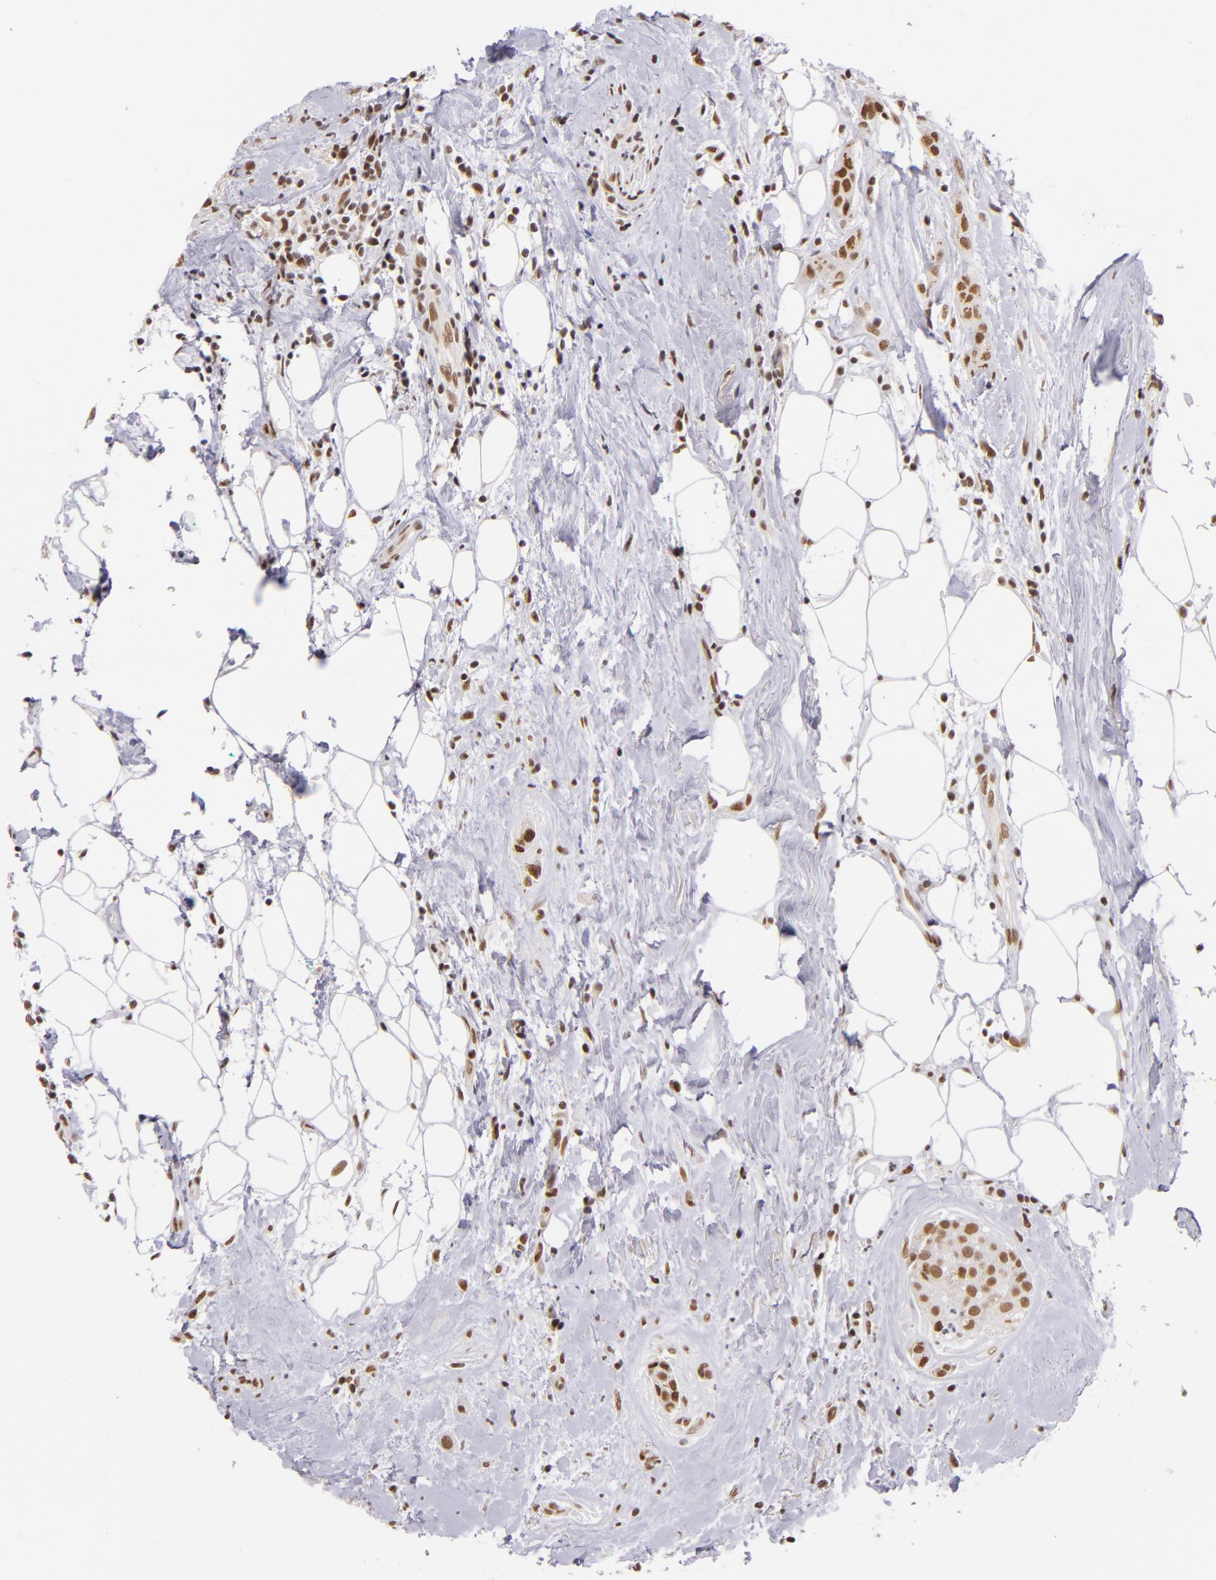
{"staining": {"intensity": "moderate", "quantity": ">75%", "location": "nuclear"}, "tissue": "breast cancer", "cell_type": "Tumor cells", "image_type": "cancer", "snomed": [{"axis": "morphology", "description": "Duct carcinoma"}, {"axis": "topography", "description": "Breast"}], "caption": "Human breast cancer stained with a brown dye reveals moderate nuclear positive expression in approximately >75% of tumor cells.", "gene": "ZNF148", "patient": {"sex": "female", "age": 45}}